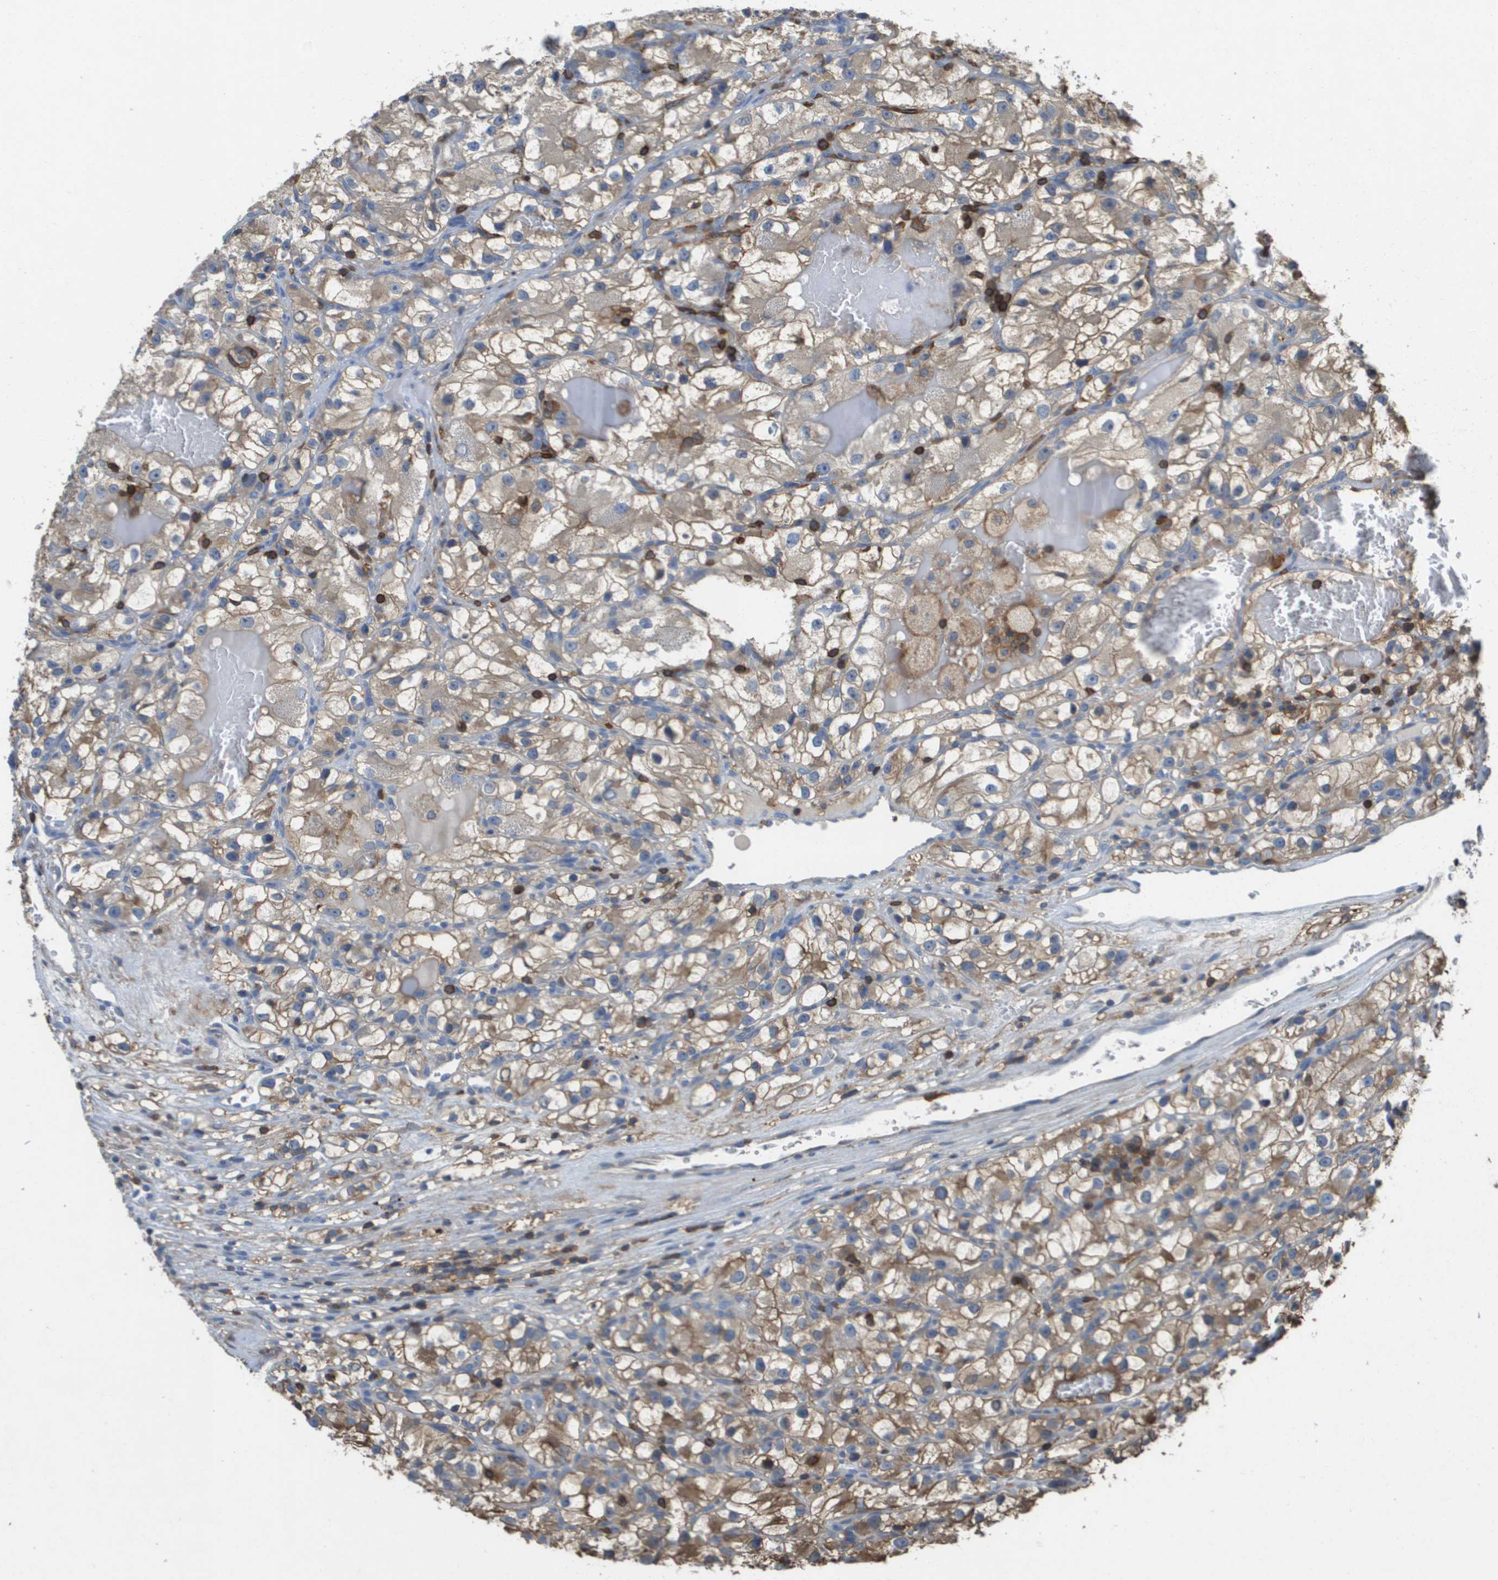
{"staining": {"intensity": "moderate", "quantity": ">75%", "location": "cytoplasmic/membranous"}, "tissue": "renal cancer", "cell_type": "Tumor cells", "image_type": "cancer", "snomed": [{"axis": "morphology", "description": "Adenocarcinoma, NOS"}, {"axis": "topography", "description": "Kidney"}], "caption": "Immunohistochemistry photomicrograph of human renal cancer stained for a protein (brown), which shows medium levels of moderate cytoplasmic/membranous expression in about >75% of tumor cells.", "gene": "PASK", "patient": {"sex": "female", "age": 57}}